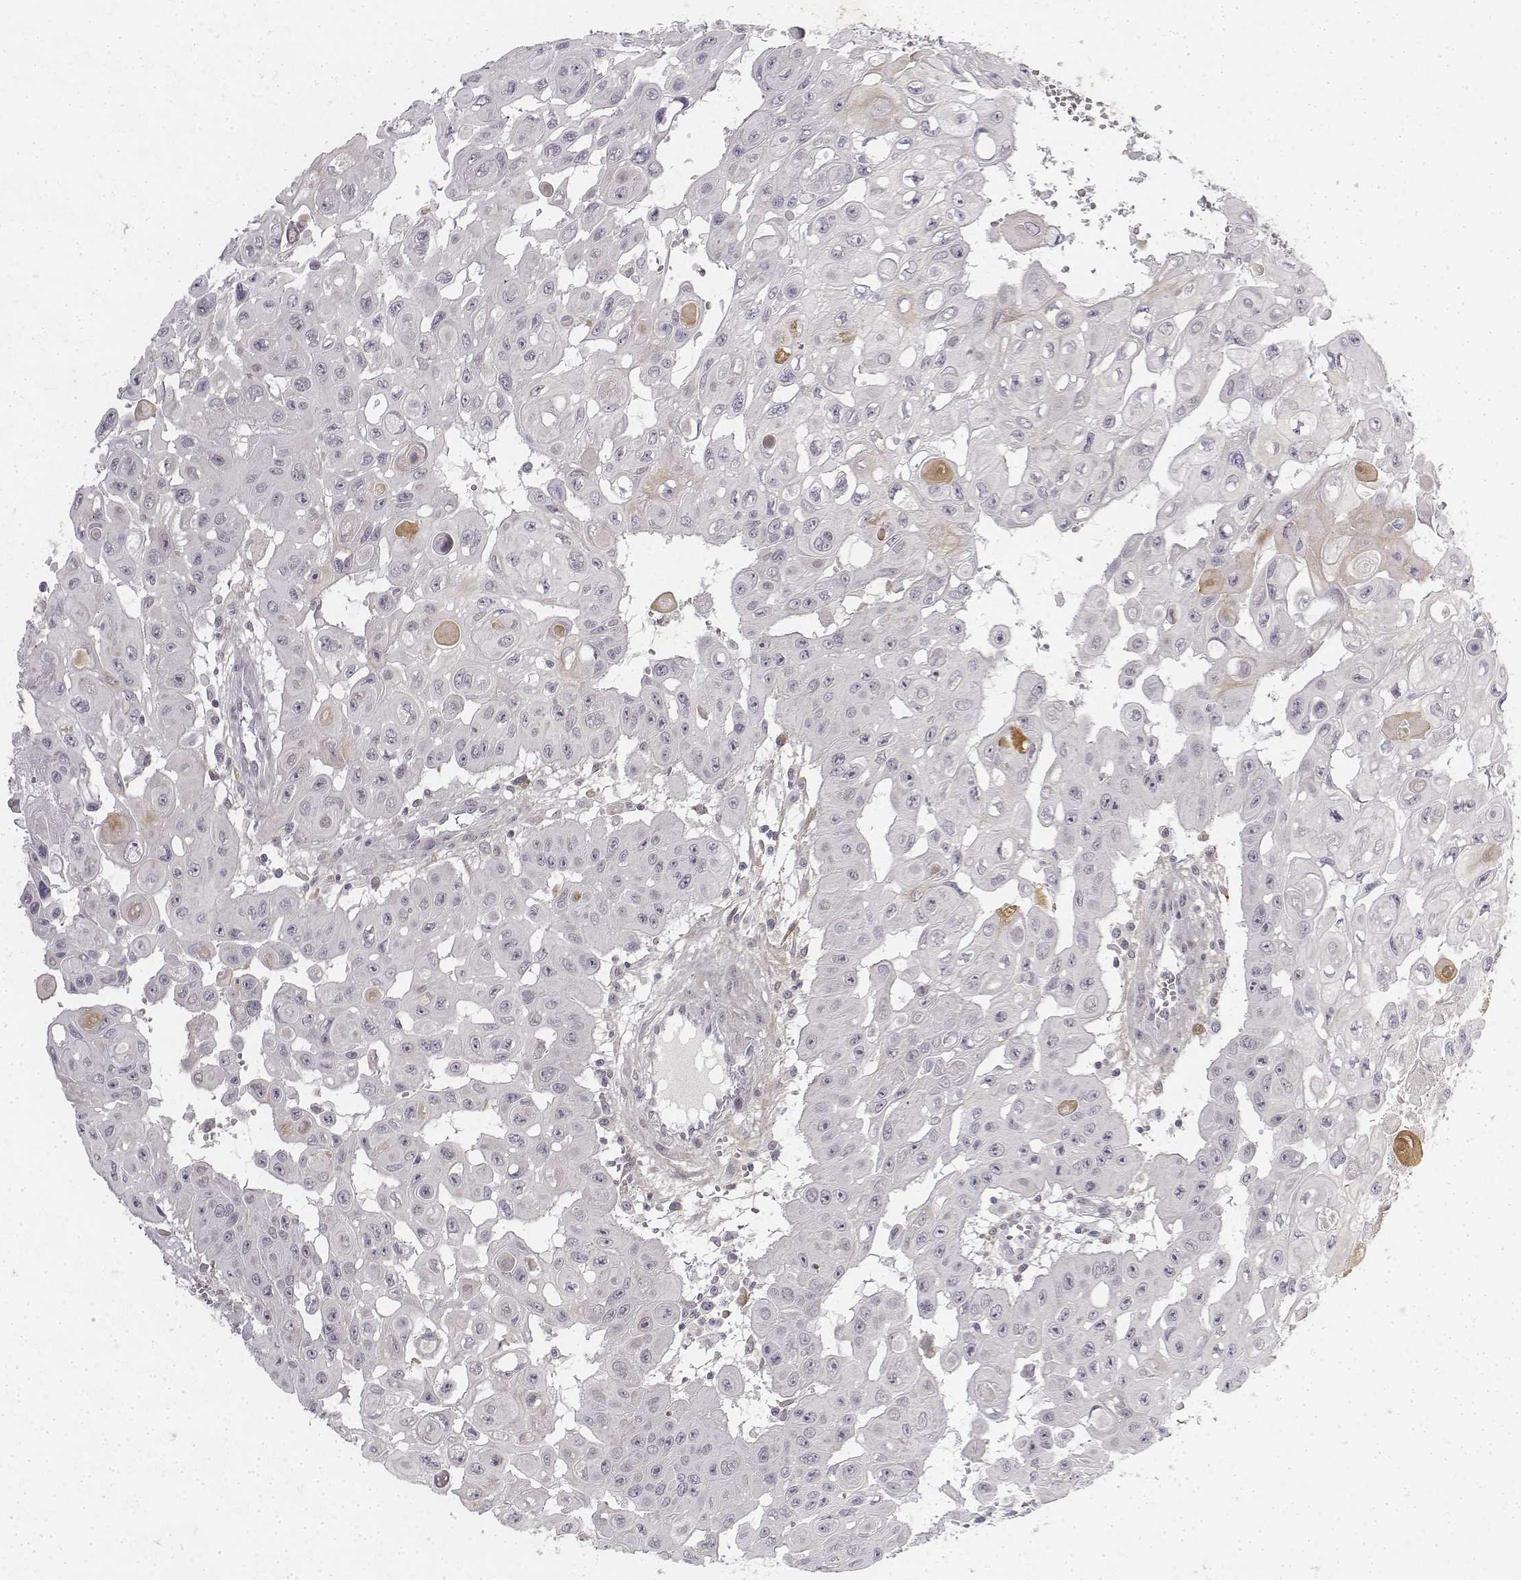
{"staining": {"intensity": "negative", "quantity": "none", "location": "none"}, "tissue": "head and neck cancer", "cell_type": "Tumor cells", "image_type": "cancer", "snomed": [{"axis": "morphology", "description": "Adenocarcinoma, NOS"}, {"axis": "topography", "description": "Head-Neck"}], "caption": "Tumor cells are negative for protein expression in human head and neck cancer (adenocarcinoma). (DAB (3,3'-diaminobenzidine) immunohistochemistry (IHC) with hematoxylin counter stain).", "gene": "KRT84", "patient": {"sex": "male", "age": 73}}